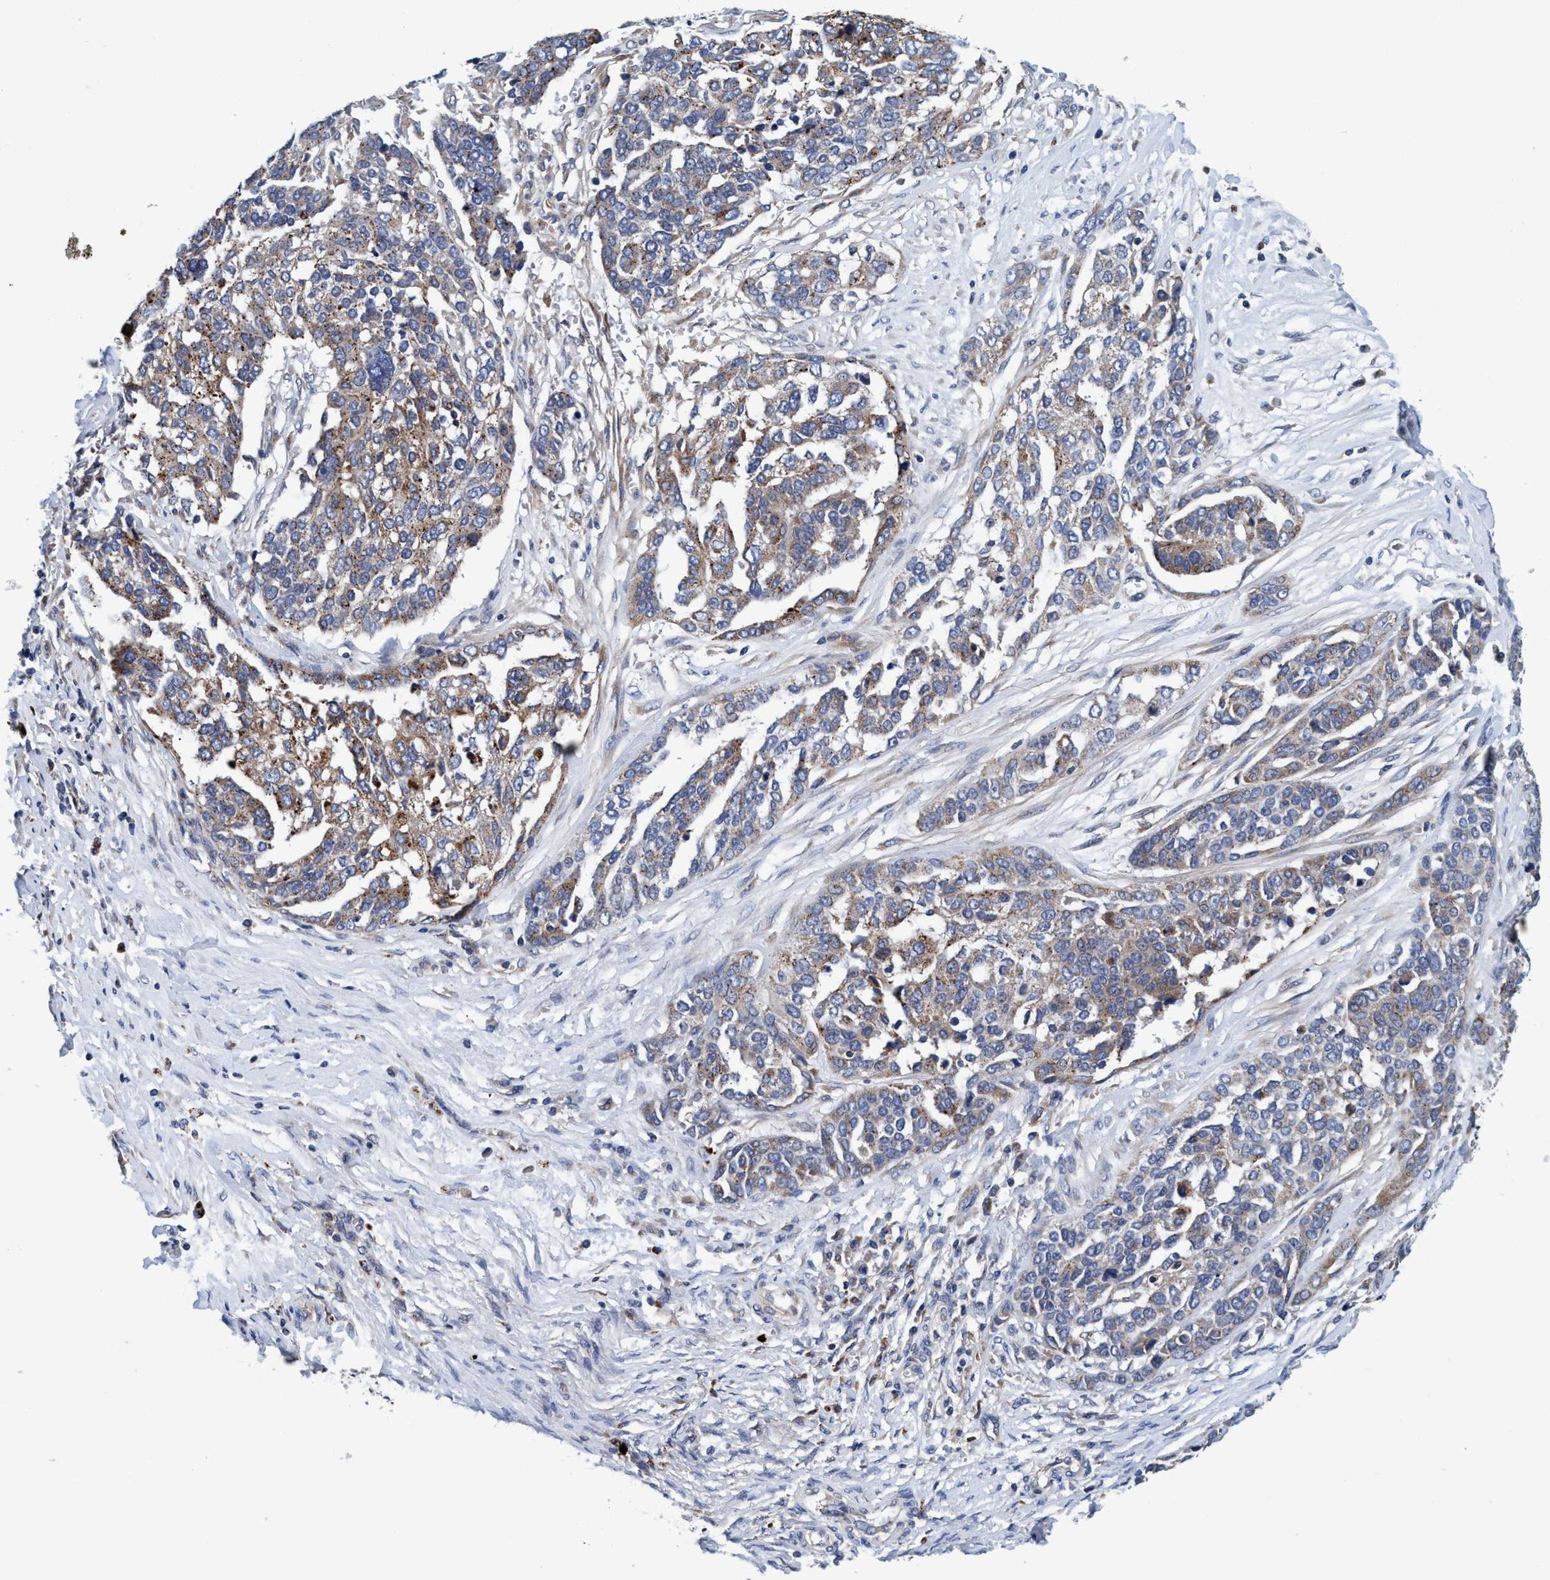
{"staining": {"intensity": "weak", "quantity": "25%-75%", "location": "cytoplasmic/membranous"}, "tissue": "ovarian cancer", "cell_type": "Tumor cells", "image_type": "cancer", "snomed": [{"axis": "morphology", "description": "Cystadenocarcinoma, serous, NOS"}, {"axis": "topography", "description": "Ovary"}], "caption": "Brown immunohistochemical staining in human serous cystadenocarcinoma (ovarian) exhibits weak cytoplasmic/membranous staining in about 25%-75% of tumor cells.", "gene": "ENDOG", "patient": {"sex": "female", "age": 44}}